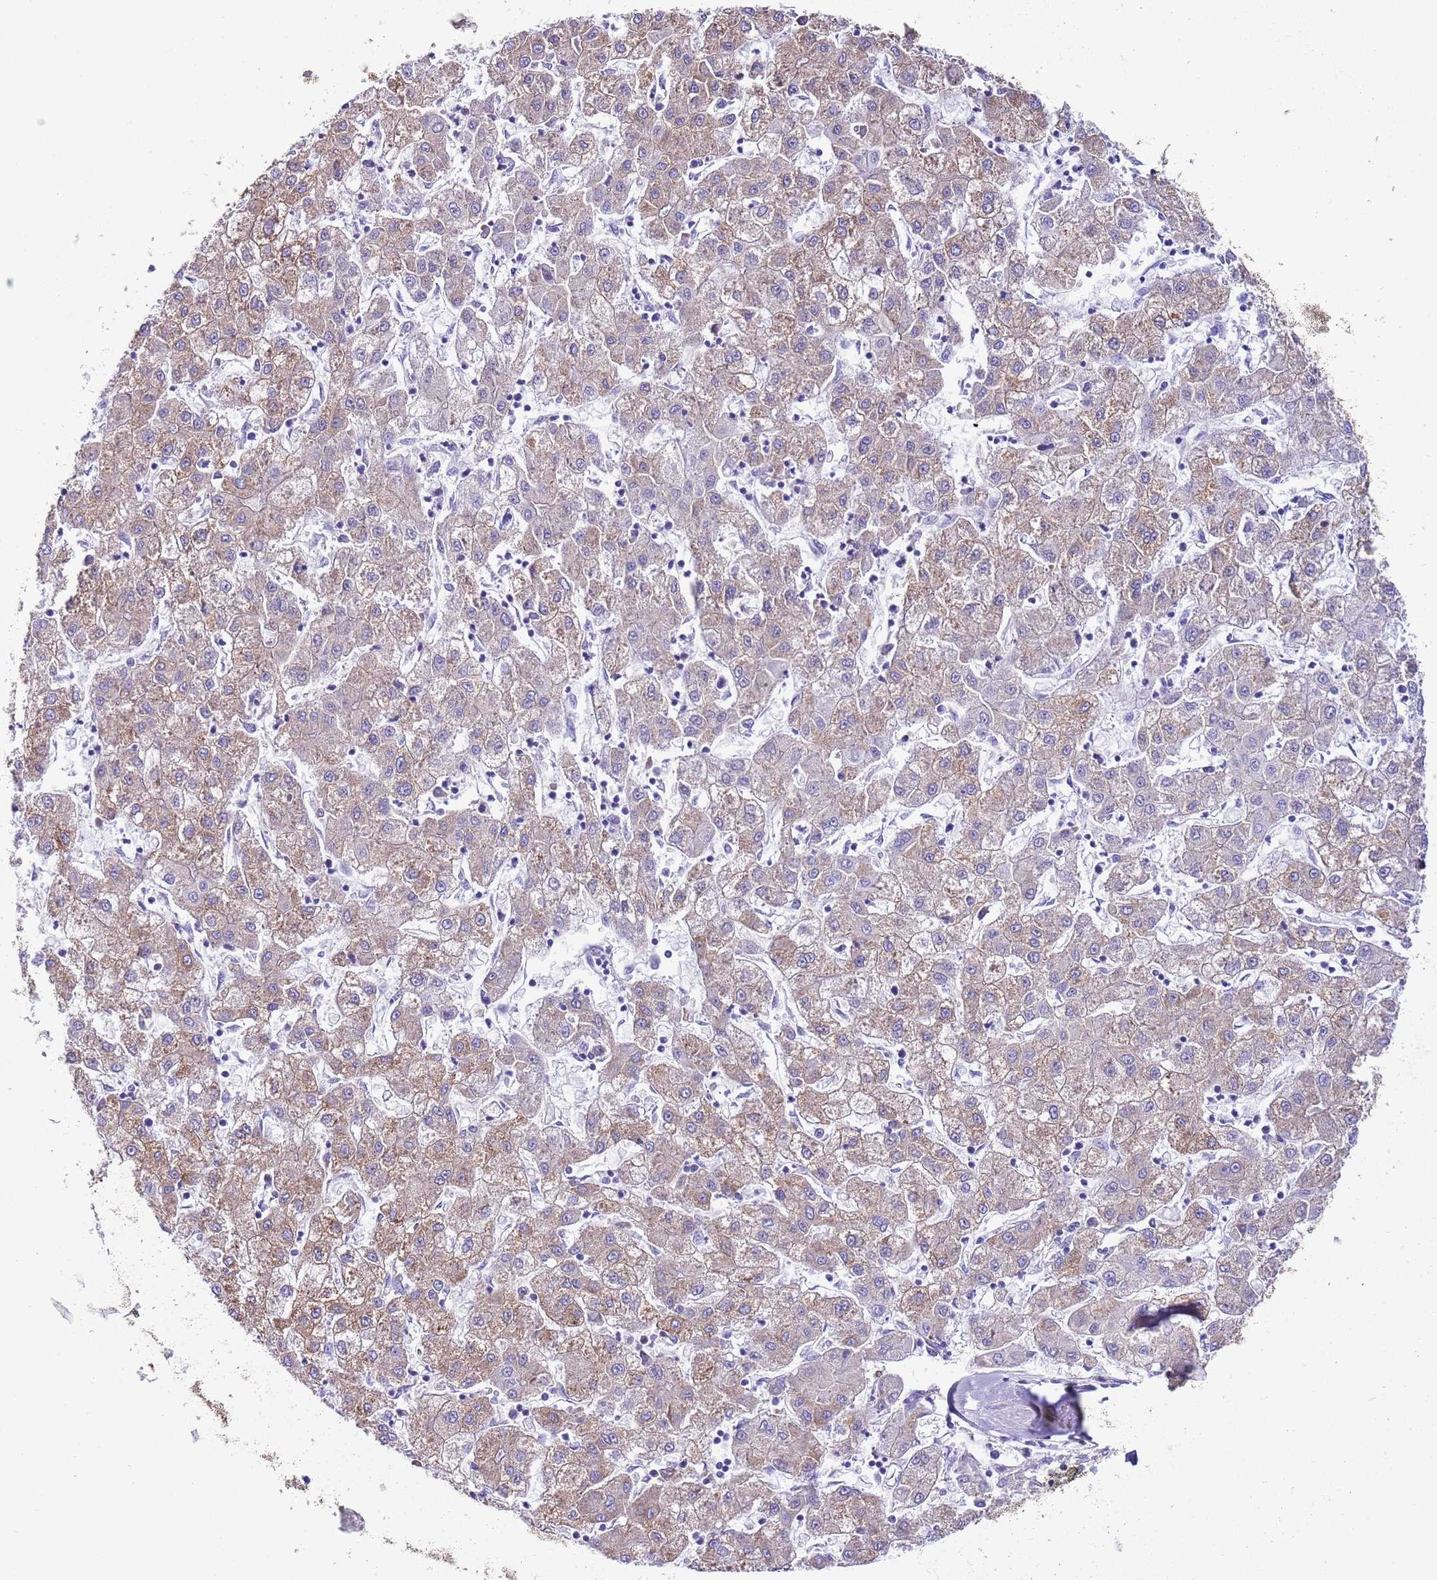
{"staining": {"intensity": "weak", "quantity": ">75%", "location": "cytoplasmic/membranous"}, "tissue": "liver cancer", "cell_type": "Tumor cells", "image_type": "cancer", "snomed": [{"axis": "morphology", "description": "Carcinoma, Hepatocellular, NOS"}, {"axis": "topography", "description": "Liver"}], "caption": "An image of human liver cancer stained for a protein displays weak cytoplasmic/membranous brown staining in tumor cells.", "gene": "RPS10", "patient": {"sex": "male", "age": 72}}